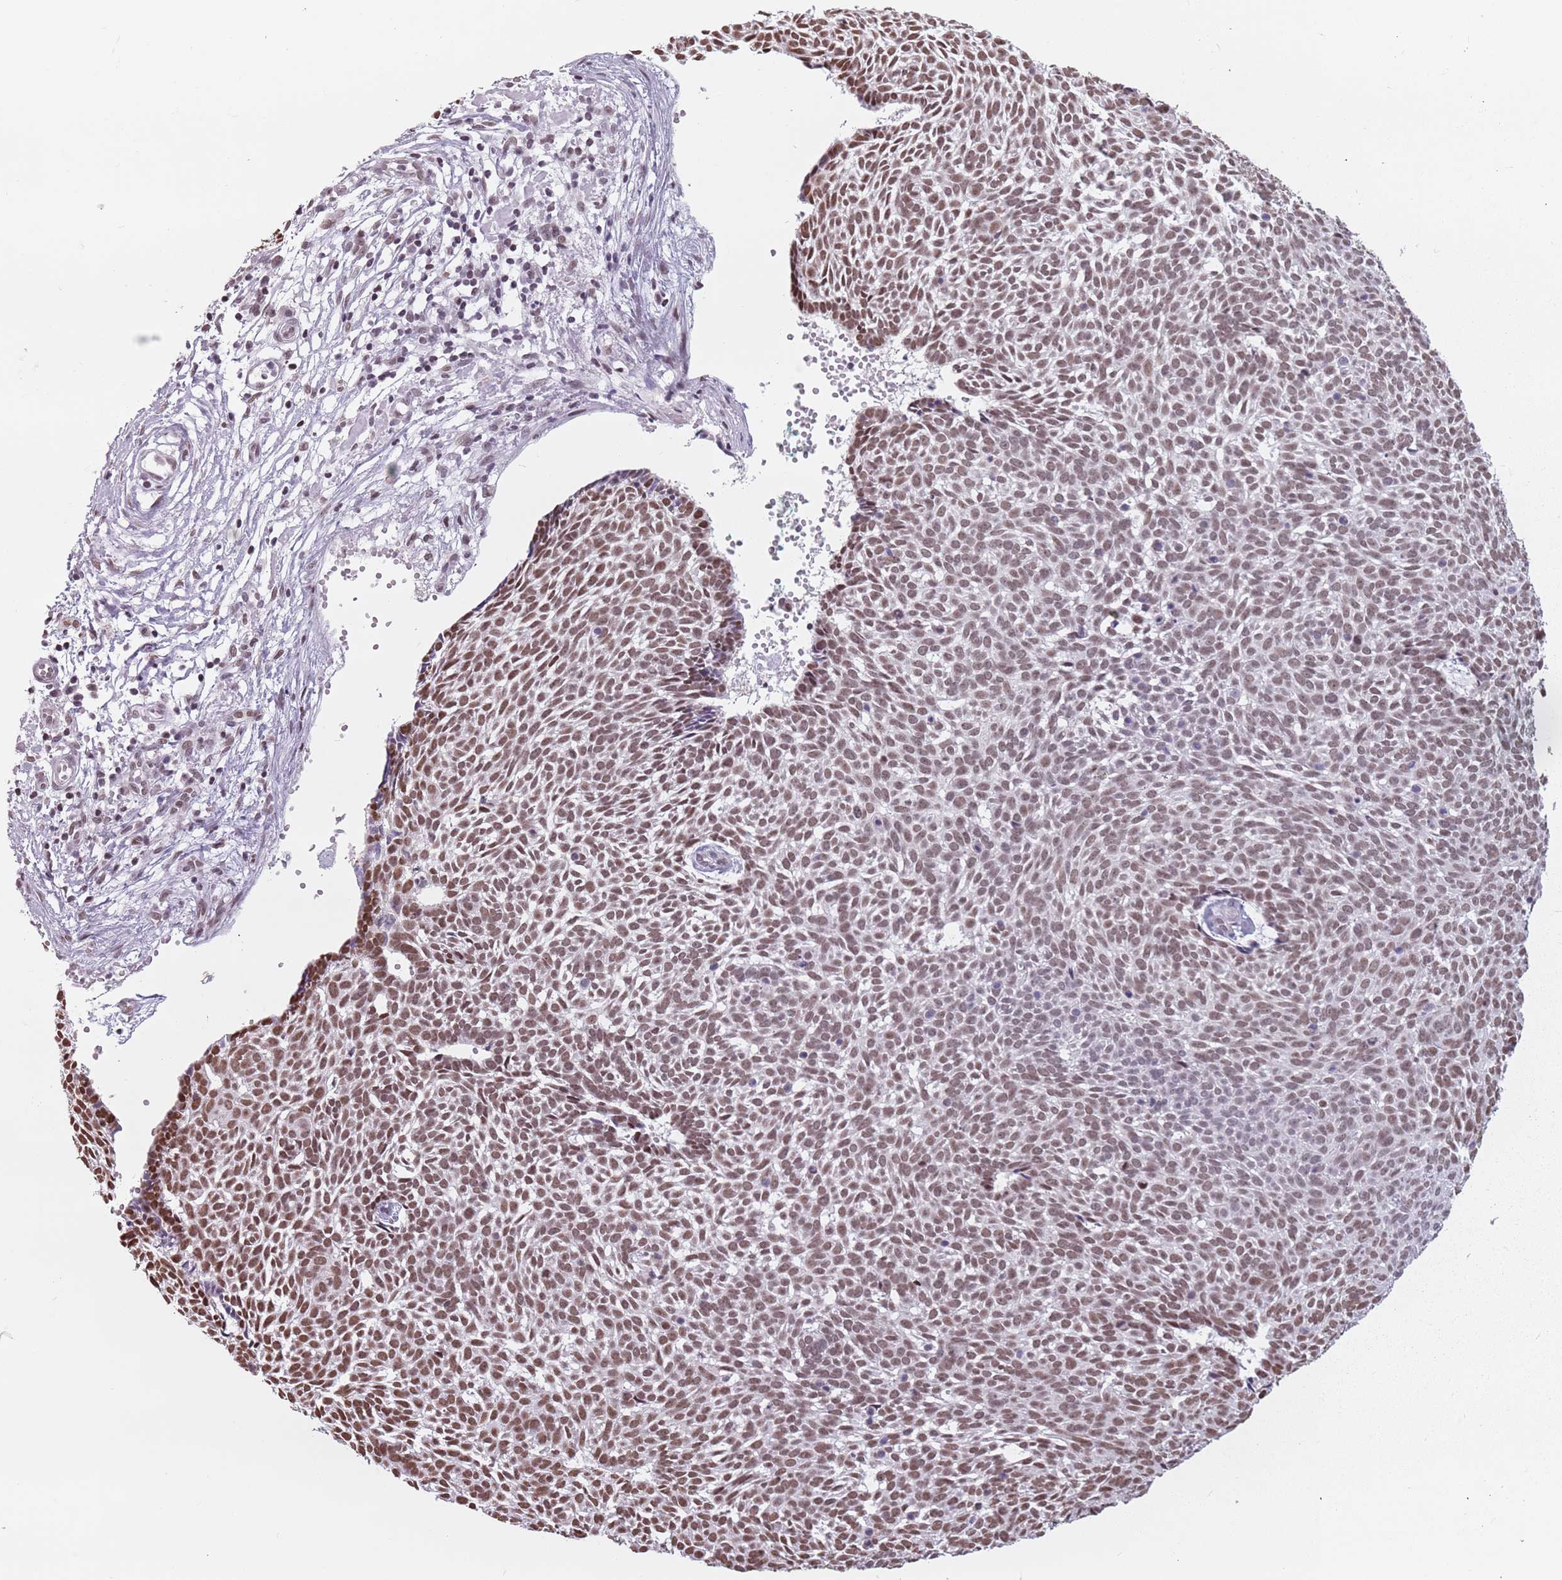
{"staining": {"intensity": "moderate", "quantity": ">75%", "location": "nuclear"}, "tissue": "skin cancer", "cell_type": "Tumor cells", "image_type": "cancer", "snomed": [{"axis": "morphology", "description": "Basal cell carcinoma"}, {"axis": "topography", "description": "Skin"}], "caption": "Immunohistochemistry (IHC) histopathology image of skin cancer stained for a protein (brown), which exhibits medium levels of moderate nuclear positivity in approximately >75% of tumor cells.", "gene": "PTCHD1", "patient": {"sex": "male", "age": 61}}